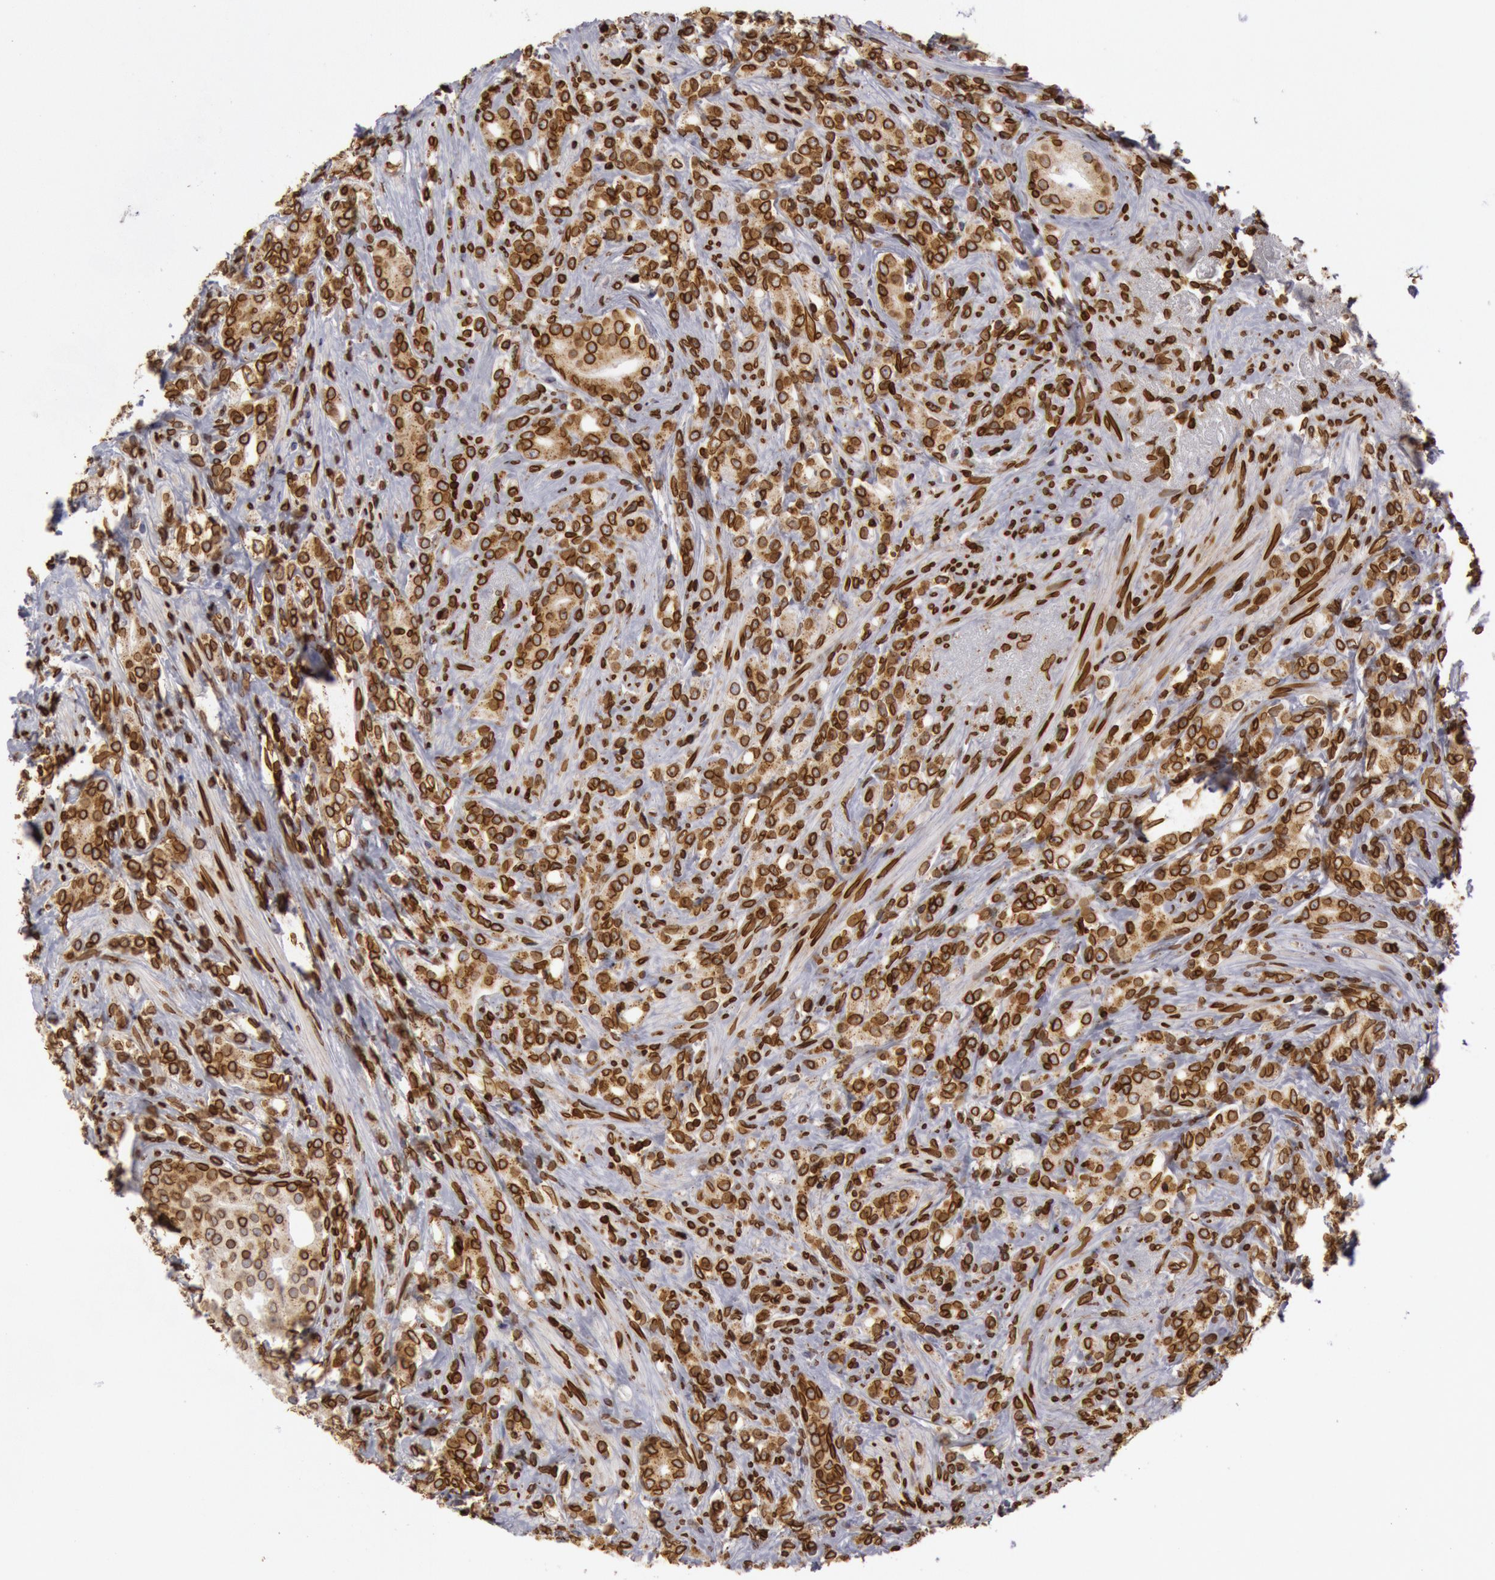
{"staining": {"intensity": "strong", "quantity": ">75%", "location": "nuclear"}, "tissue": "prostate cancer", "cell_type": "Tumor cells", "image_type": "cancer", "snomed": [{"axis": "morphology", "description": "Adenocarcinoma, Medium grade"}, {"axis": "topography", "description": "Prostate"}], "caption": "An immunohistochemistry (IHC) photomicrograph of neoplastic tissue is shown. Protein staining in brown shows strong nuclear positivity in prostate cancer (medium-grade adenocarcinoma) within tumor cells.", "gene": "SUN2", "patient": {"sex": "male", "age": 59}}